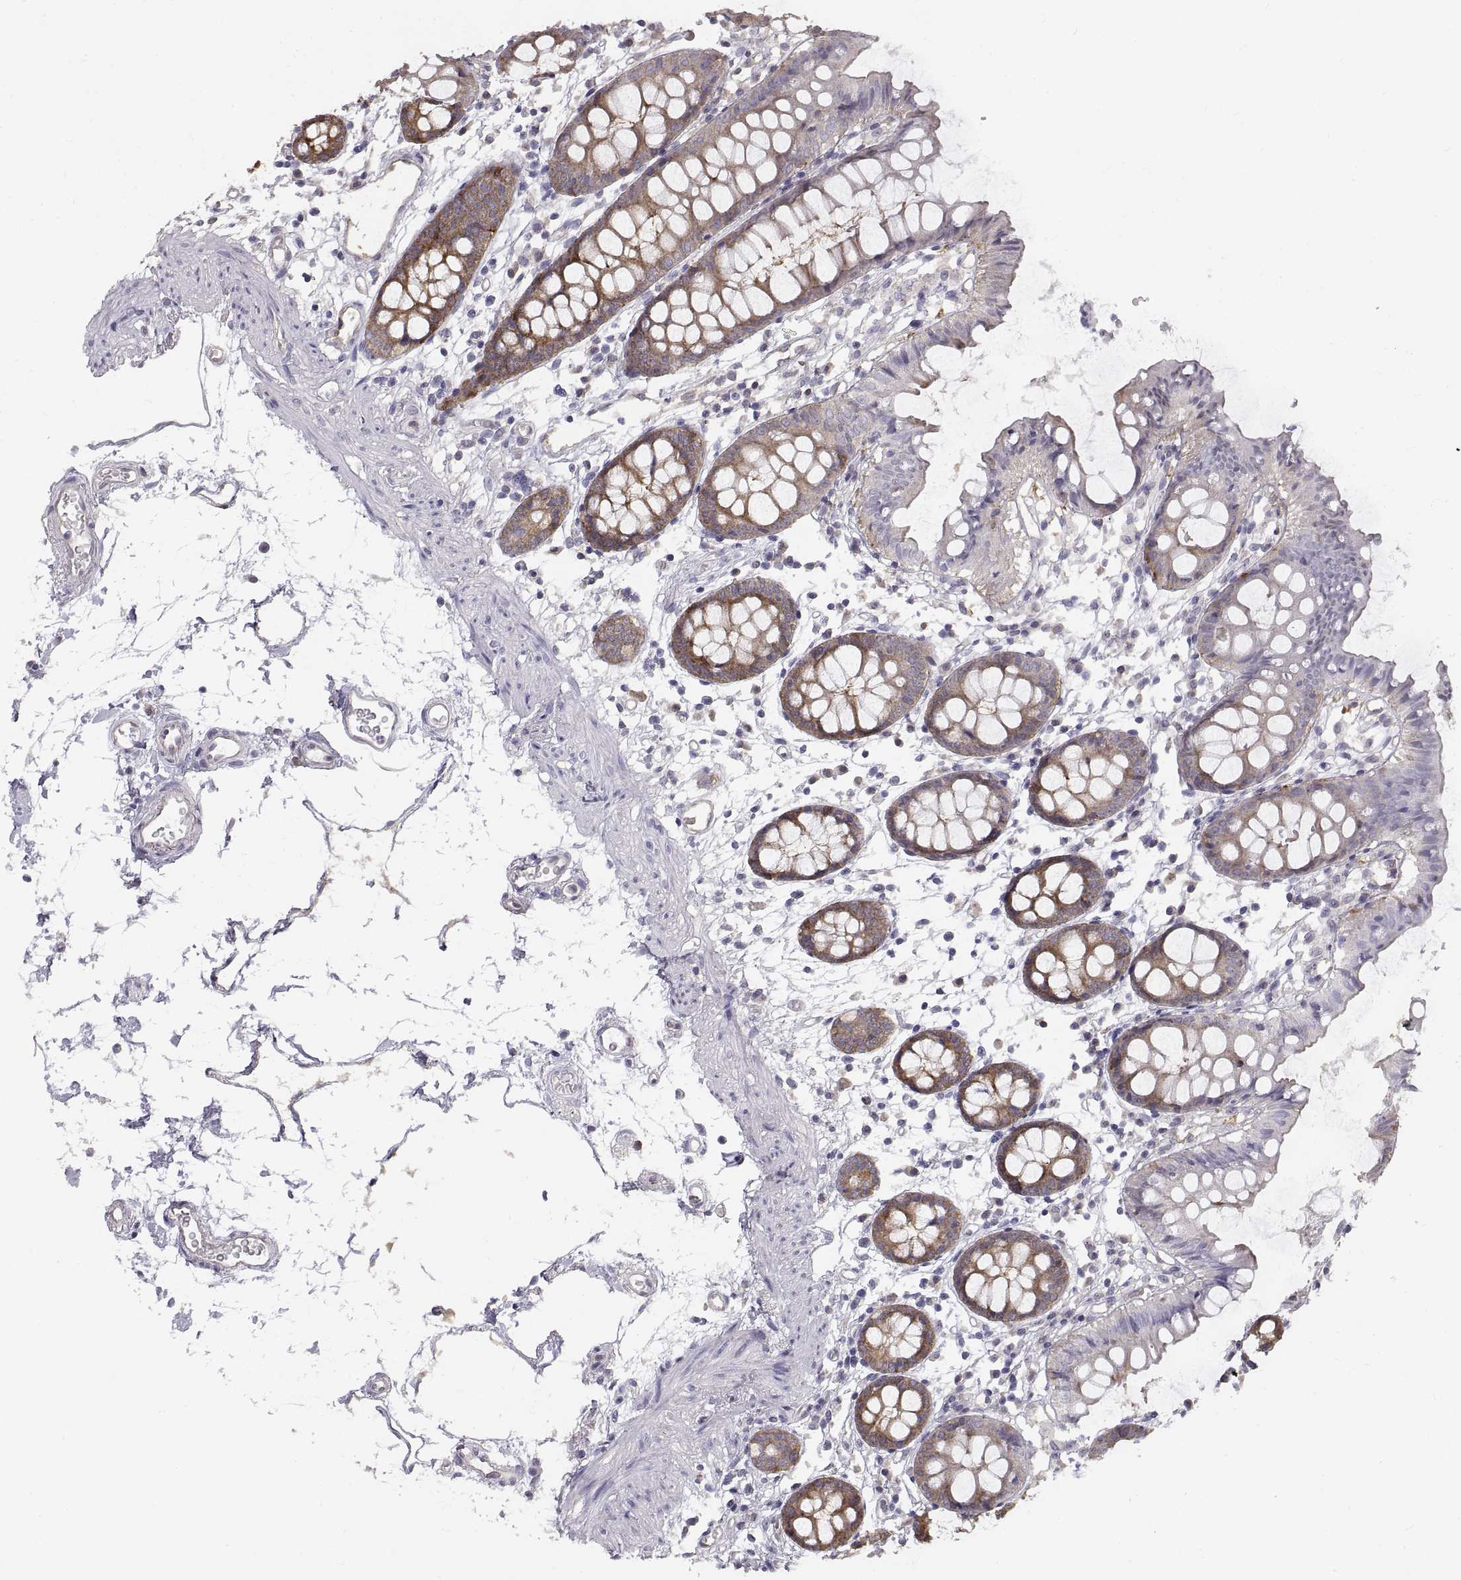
{"staining": {"intensity": "weak", "quantity": "25%-75%", "location": "cytoplasmic/membranous"}, "tissue": "colon", "cell_type": "Endothelial cells", "image_type": "normal", "snomed": [{"axis": "morphology", "description": "Normal tissue, NOS"}, {"axis": "topography", "description": "Colon"}], "caption": "Immunohistochemistry (IHC) histopathology image of normal colon: human colon stained using immunohistochemistry shows low levels of weak protein expression localized specifically in the cytoplasmic/membranous of endothelial cells, appearing as a cytoplasmic/membranous brown color.", "gene": "HSP90AB1", "patient": {"sex": "female", "age": 84}}